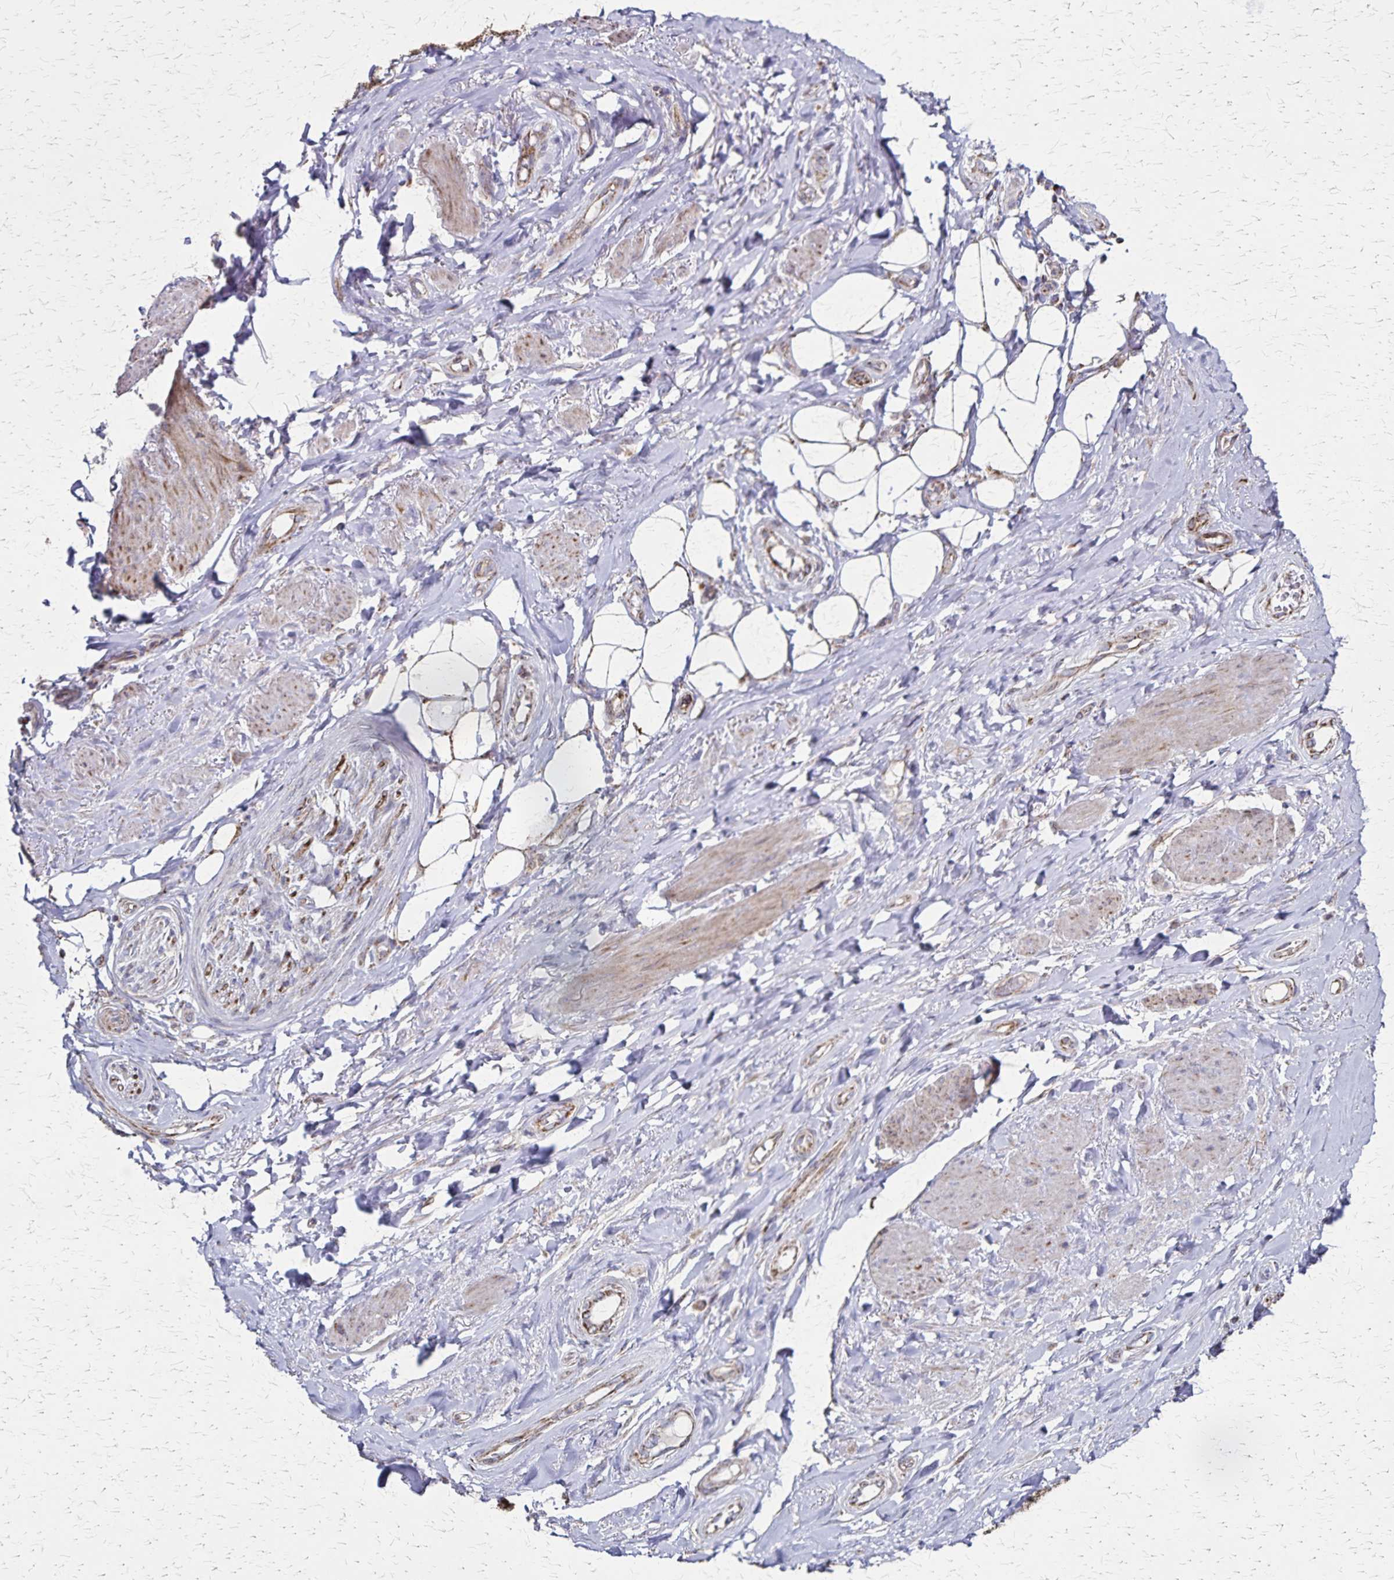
{"staining": {"intensity": "moderate", "quantity": "25%-75%", "location": "cytoplasmic/membranous"}, "tissue": "adipose tissue", "cell_type": "Adipocytes", "image_type": "normal", "snomed": [{"axis": "morphology", "description": "Normal tissue, NOS"}, {"axis": "topography", "description": "Anal"}, {"axis": "topography", "description": "Peripheral nerve tissue"}], "caption": "Adipose tissue stained with DAB (3,3'-diaminobenzidine) immunohistochemistry demonstrates medium levels of moderate cytoplasmic/membranous positivity in about 25%-75% of adipocytes.", "gene": "NFS1", "patient": {"sex": "male", "age": 53}}